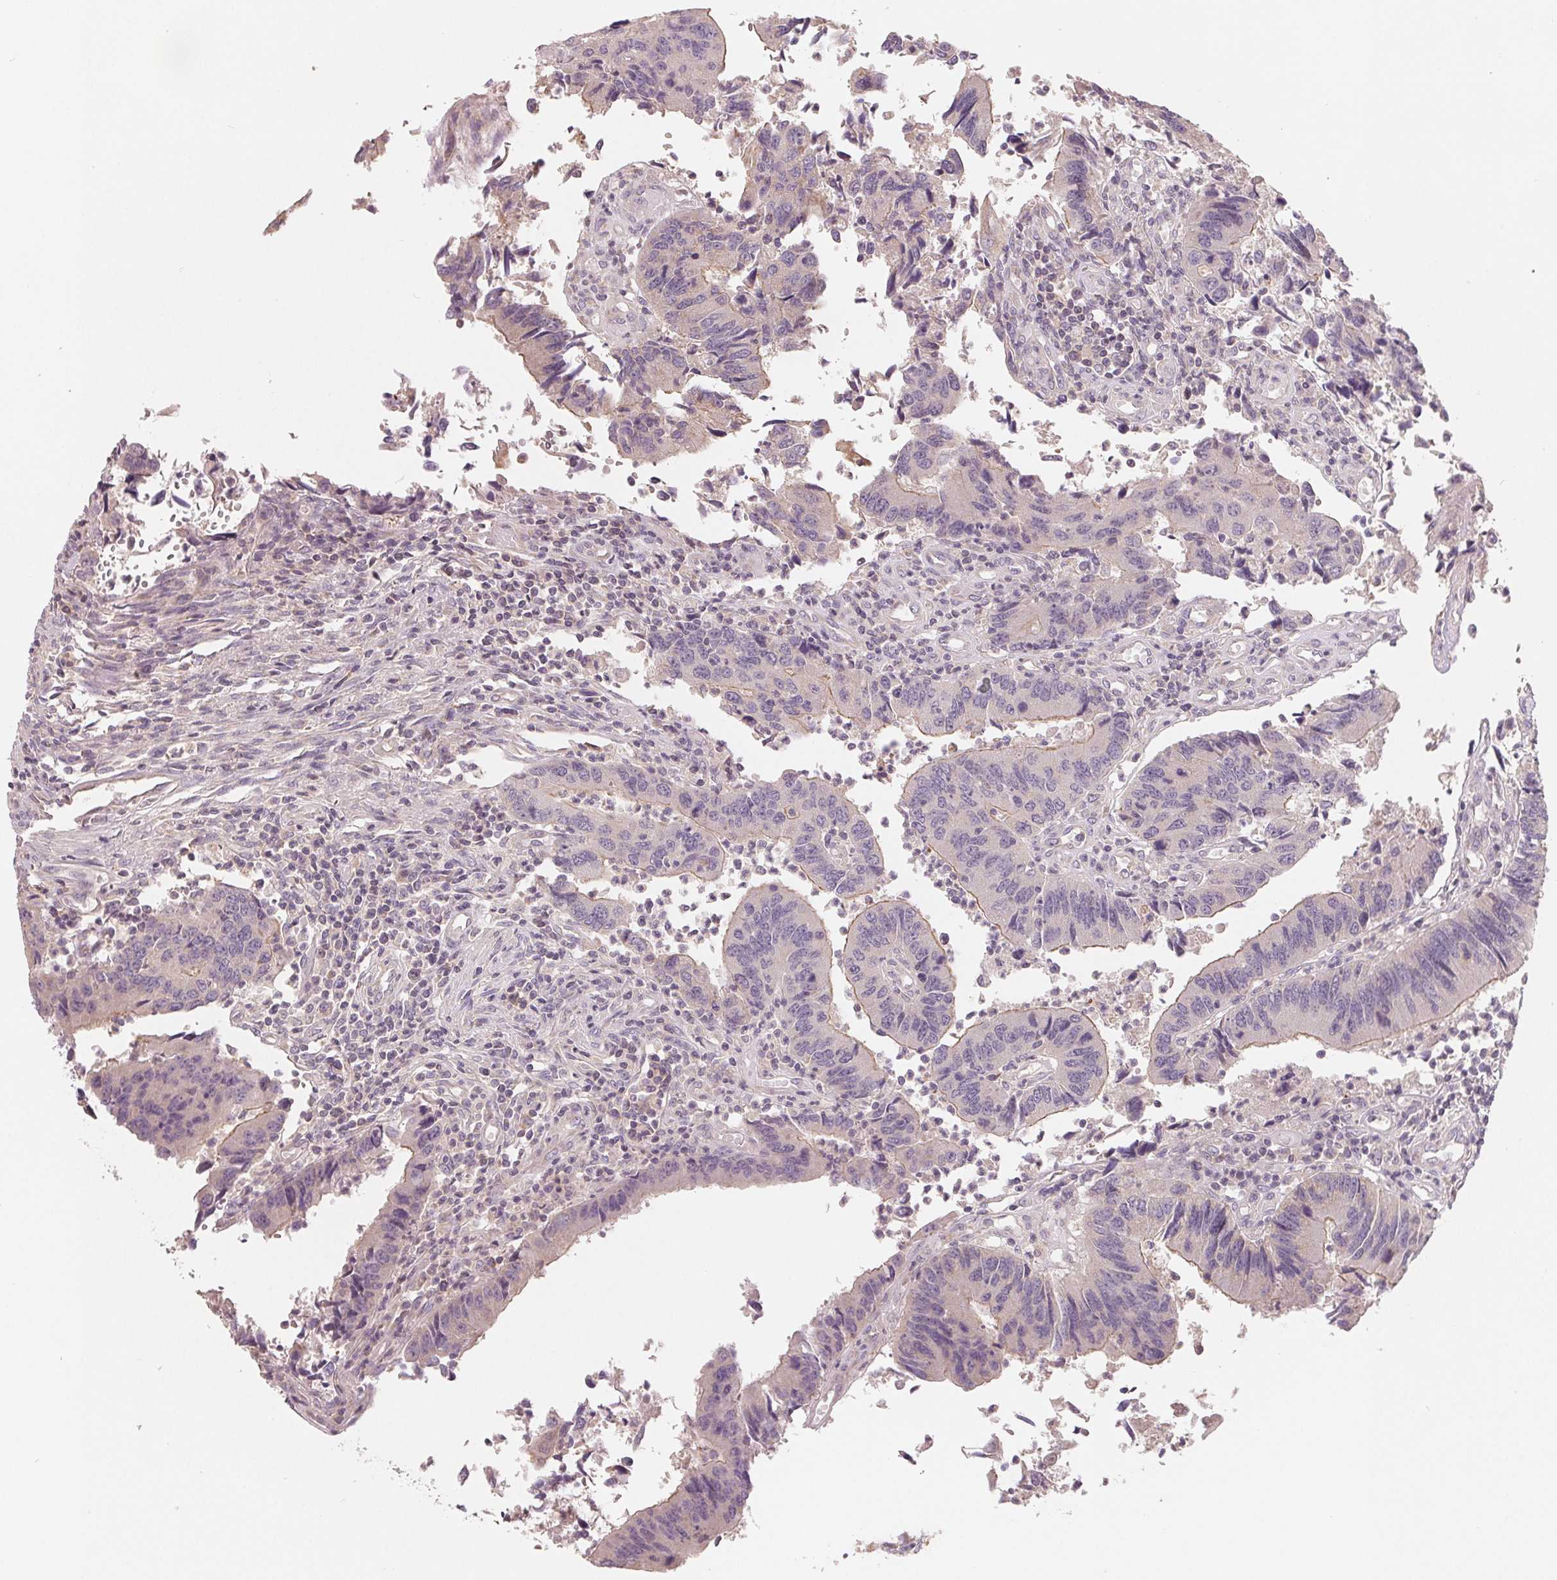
{"staining": {"intensity": "weak", "quantity": "<25%", "location": "cytoplasmic/membranous"}, "tissue": "colorectal cancer", "cell_type": "Tumor cells", "image_type": "cancer", "snomed": [{"axis": "morphology", "description": "Adenocarcinoma, NOS"}, {"axis": "topography", "description": "Colon"}], "caption": "IHC image of neoplastic tissue: colorectal cancer (adenocarcinoma) stained with DAB (3,3'-diaminobenzidine) shows no significant protein positivity in tumor cells. (DAB (3,3'-diaminobenzidine) immunohistochemistry (IHC) visualized using brightfield microscopy, high magnification).", "gene": "AQP8", "patient": {"sex": "female", "age": 67}}